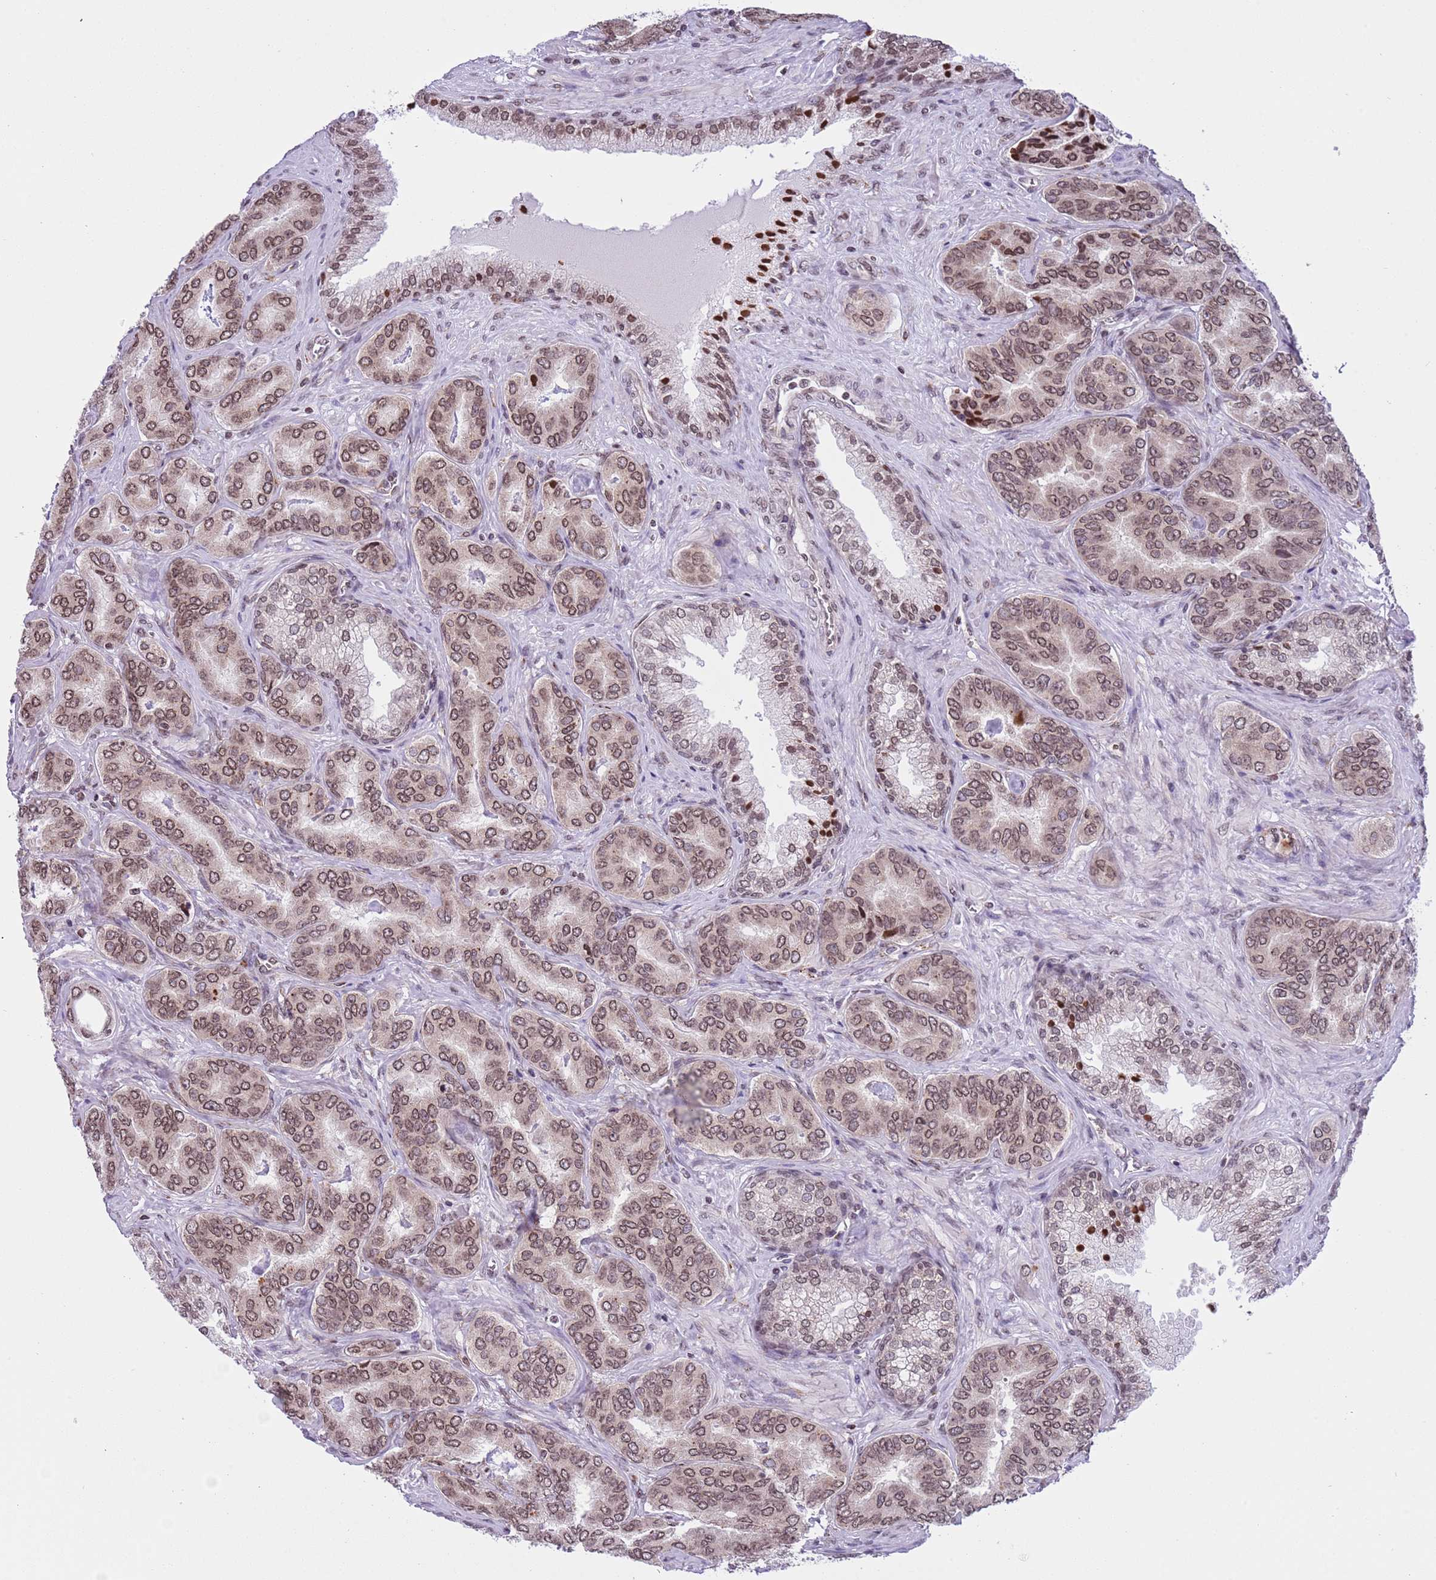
{"staining": {"intensity": "moderate", "quantity": ">75%", "location": "nuclear"}, "tissue": "prostate cancer", "cell_type": "Tumor cells", "image_type": "cancer", "snomed": [{"axis": "morphology", "description": "Adenocarcinoma, High grade"}, {"axis": "topography", "description": "Prostate"}], "caption": "Immunohistochemical staining of prostate cancer (high-grade adenocarcinoma) shows medium levels of moderate nuclear staining in about >75% of tumor cells.", "gene": "NRIP1", "patient": {"sex": "male", "age": 72}}